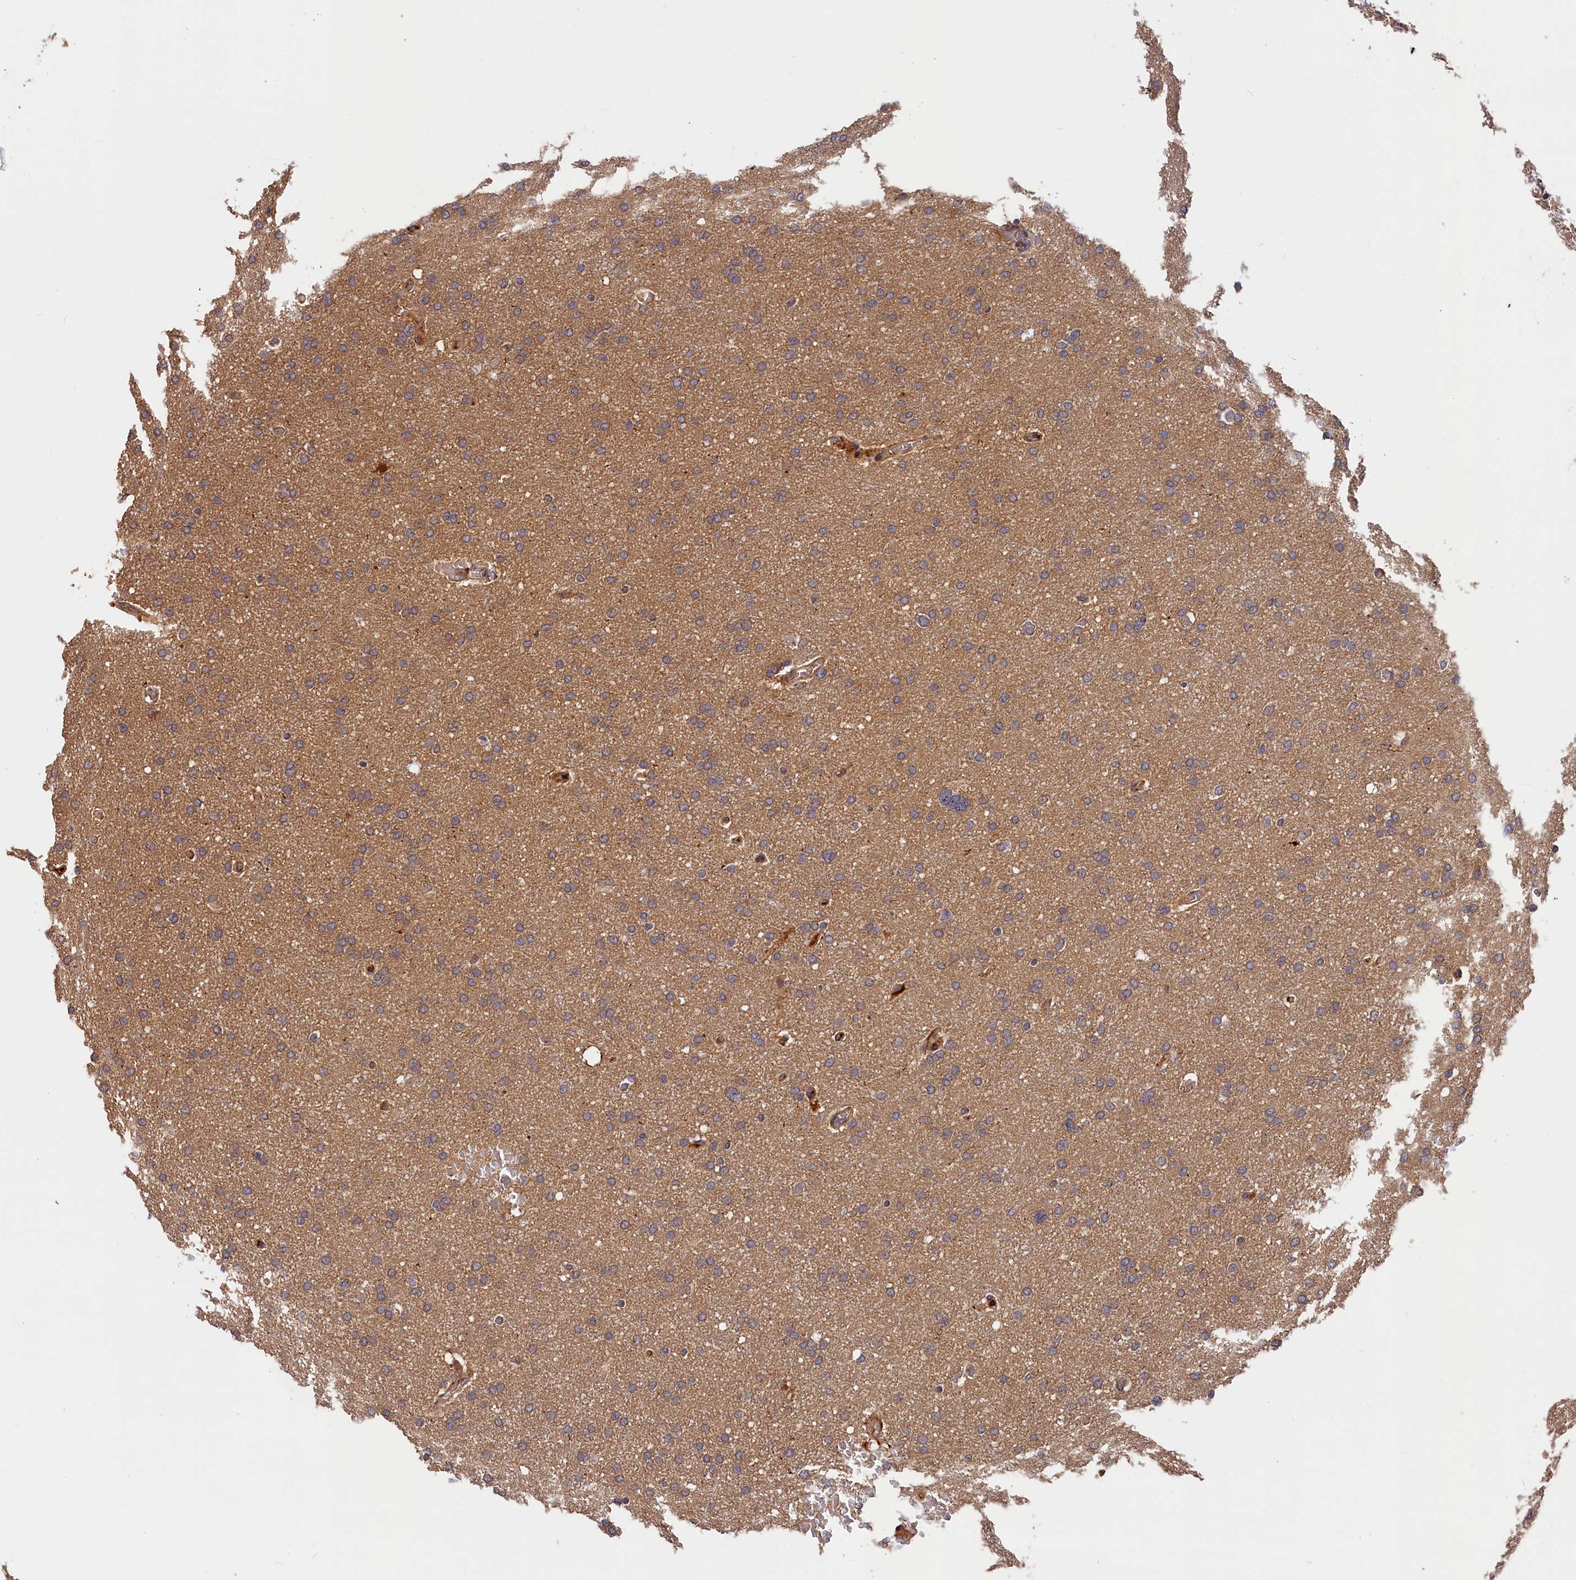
{"staining": {"intensity": "weak", "quantity": "<25%", "location": "cytoplasmic/membranous"}, "tissue": "glioma", "cell_type": "Tumor cells", "image_type": "cancer", "snomed": [{"axis": "morphology", "description": "Glioma, malignant, High grade"}, {"axis": "topography", "description": "Cerebral cortex"}], "caption": "Immunohistochemical staining of human malignant glioma (high-grade) demonstrates no significant positivity in tumor cells.", "gene": "ITIH1", "patient": {"sex": "female", "age": 36}}